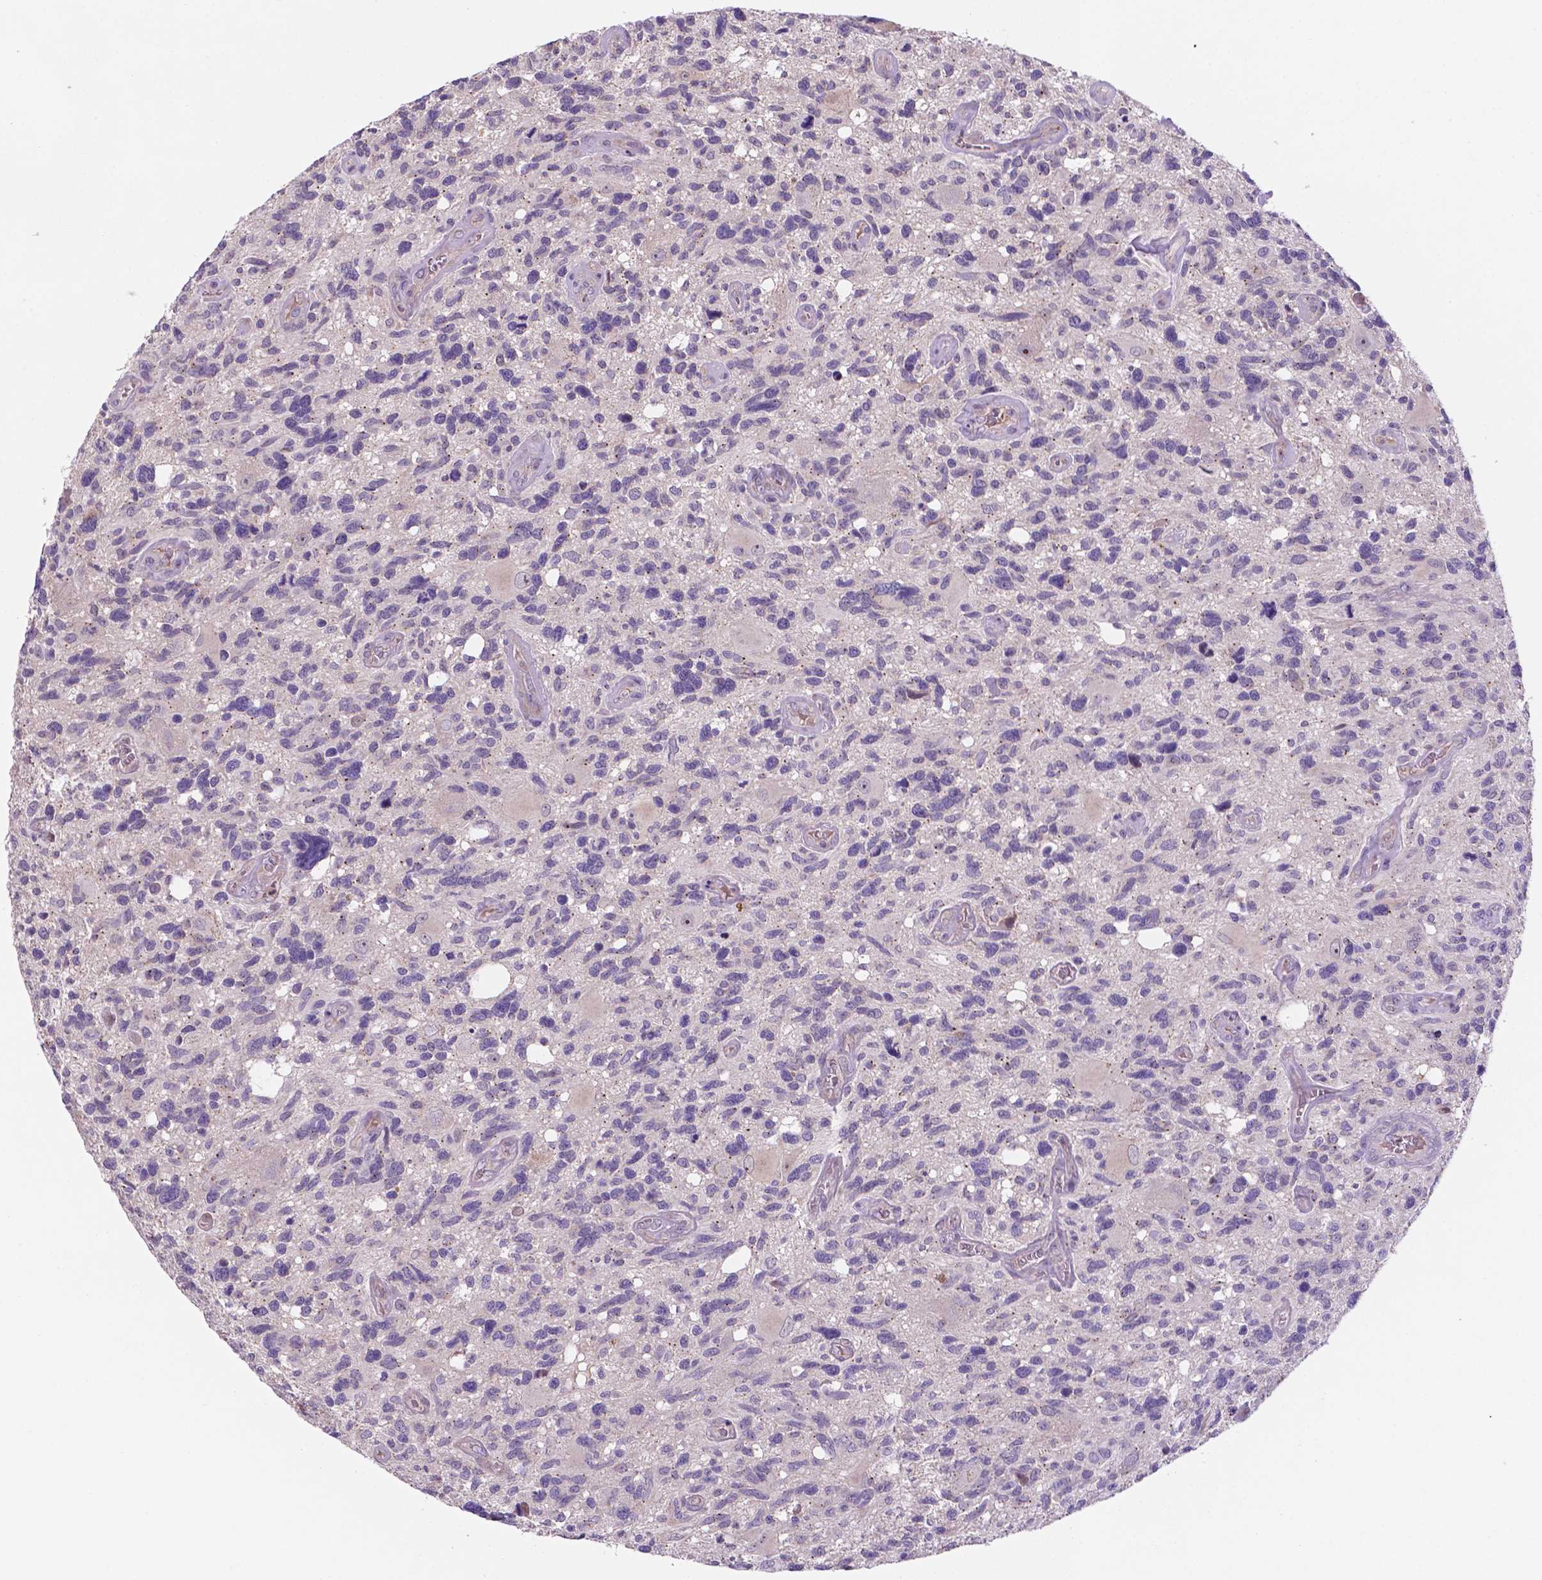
{"staining": {"intensity": "negative", "quantity": "none", "location": "none"}, "tissue": "glioma", "cell_type": "Tumor cells", "image_type": "cancer", "snomed": [{"axis": "morphology", "description": "Glioma, malignant, High grade"}, {"axis": "topography", "description": "Brain"}], "caption": "Immunohistochemistry (IHC) photomicrograph of neoplastic tissue: human high-grade glioma (malignant) stained with DAB exhibits no significant protein expression in tumor cells.", "gene": "TM4SF20", "patient": {"sex": "male", "age": 49}}